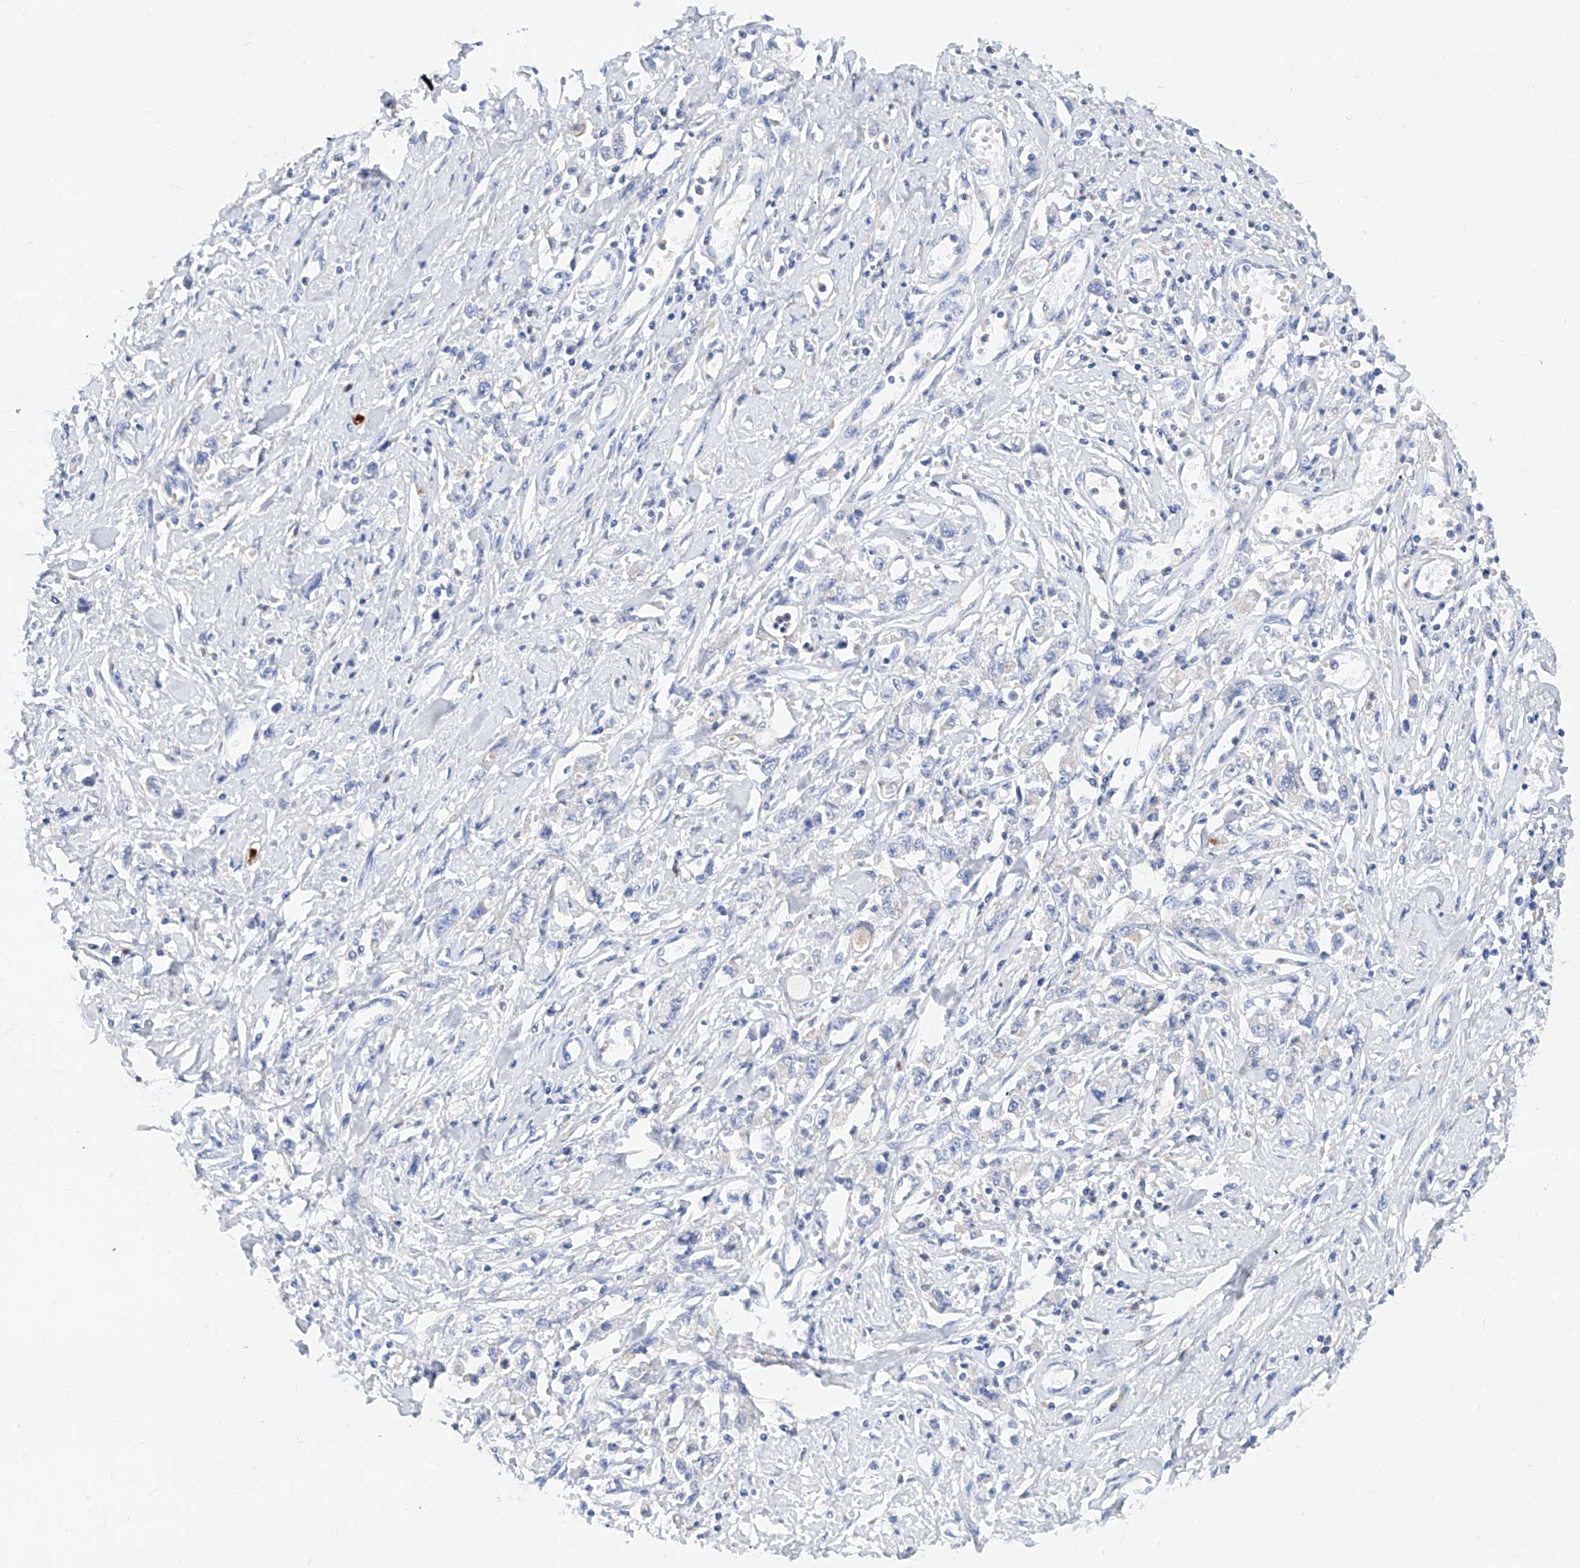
{"staining": {"intensity": "negative", "quantity": "none", "location": "none"}, "tissue": "stomach cancer", "cell_type": "Tumor cells", "image_type": "cancer", "snomed": [{"axis": "morphology", "description": "Adenocarcinoma, NOS"}, {"axis": "topography", "description": "Stomach"}], "caption": "A high-resolution micrograph shows immunohistochemistry staining of stomach cancer (adenocarcinoma), which exhibits no significant positivity in tumor cells.", "gene": "SLC25A29", "patient": {"sex": "female", "age": 76}}